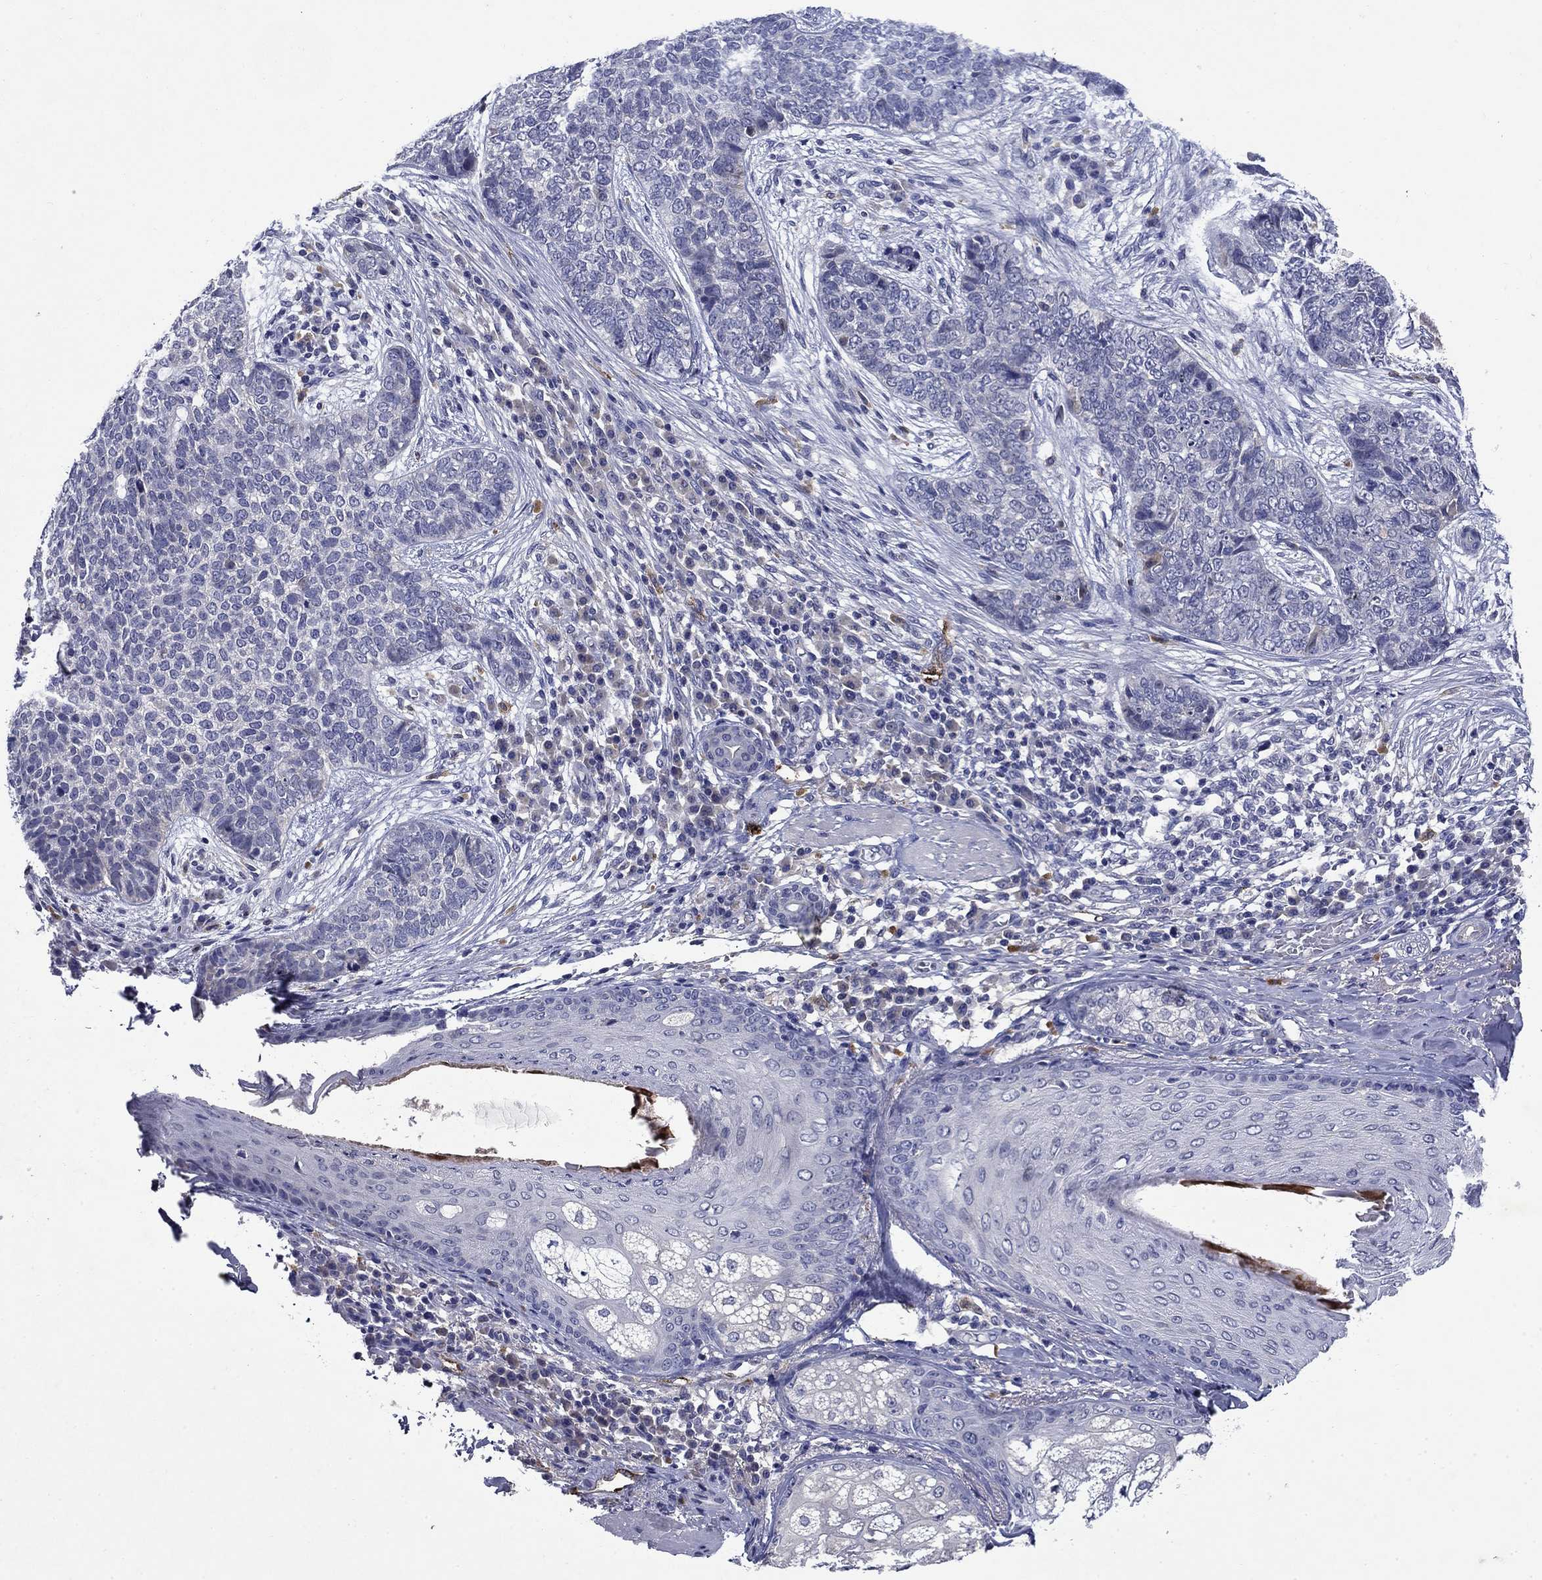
{"staining": {"intensity": "negative", "quantity": "none", "location": "none"}, "tissue": "skin cancer", "cell_type": "Tumor cells", "image_type": "cancer", "snomed": [{"axis": "morphology", "description": "Basal cell carcinoma"}, {"axis": "topography", "description": "Skin"}], "caption": "Skin cancer was stained to show a protein in brown. There is no significant positivity in tumor cells.", "gene": "STAB2", "patient": {"sex": "female", "age": 69}}